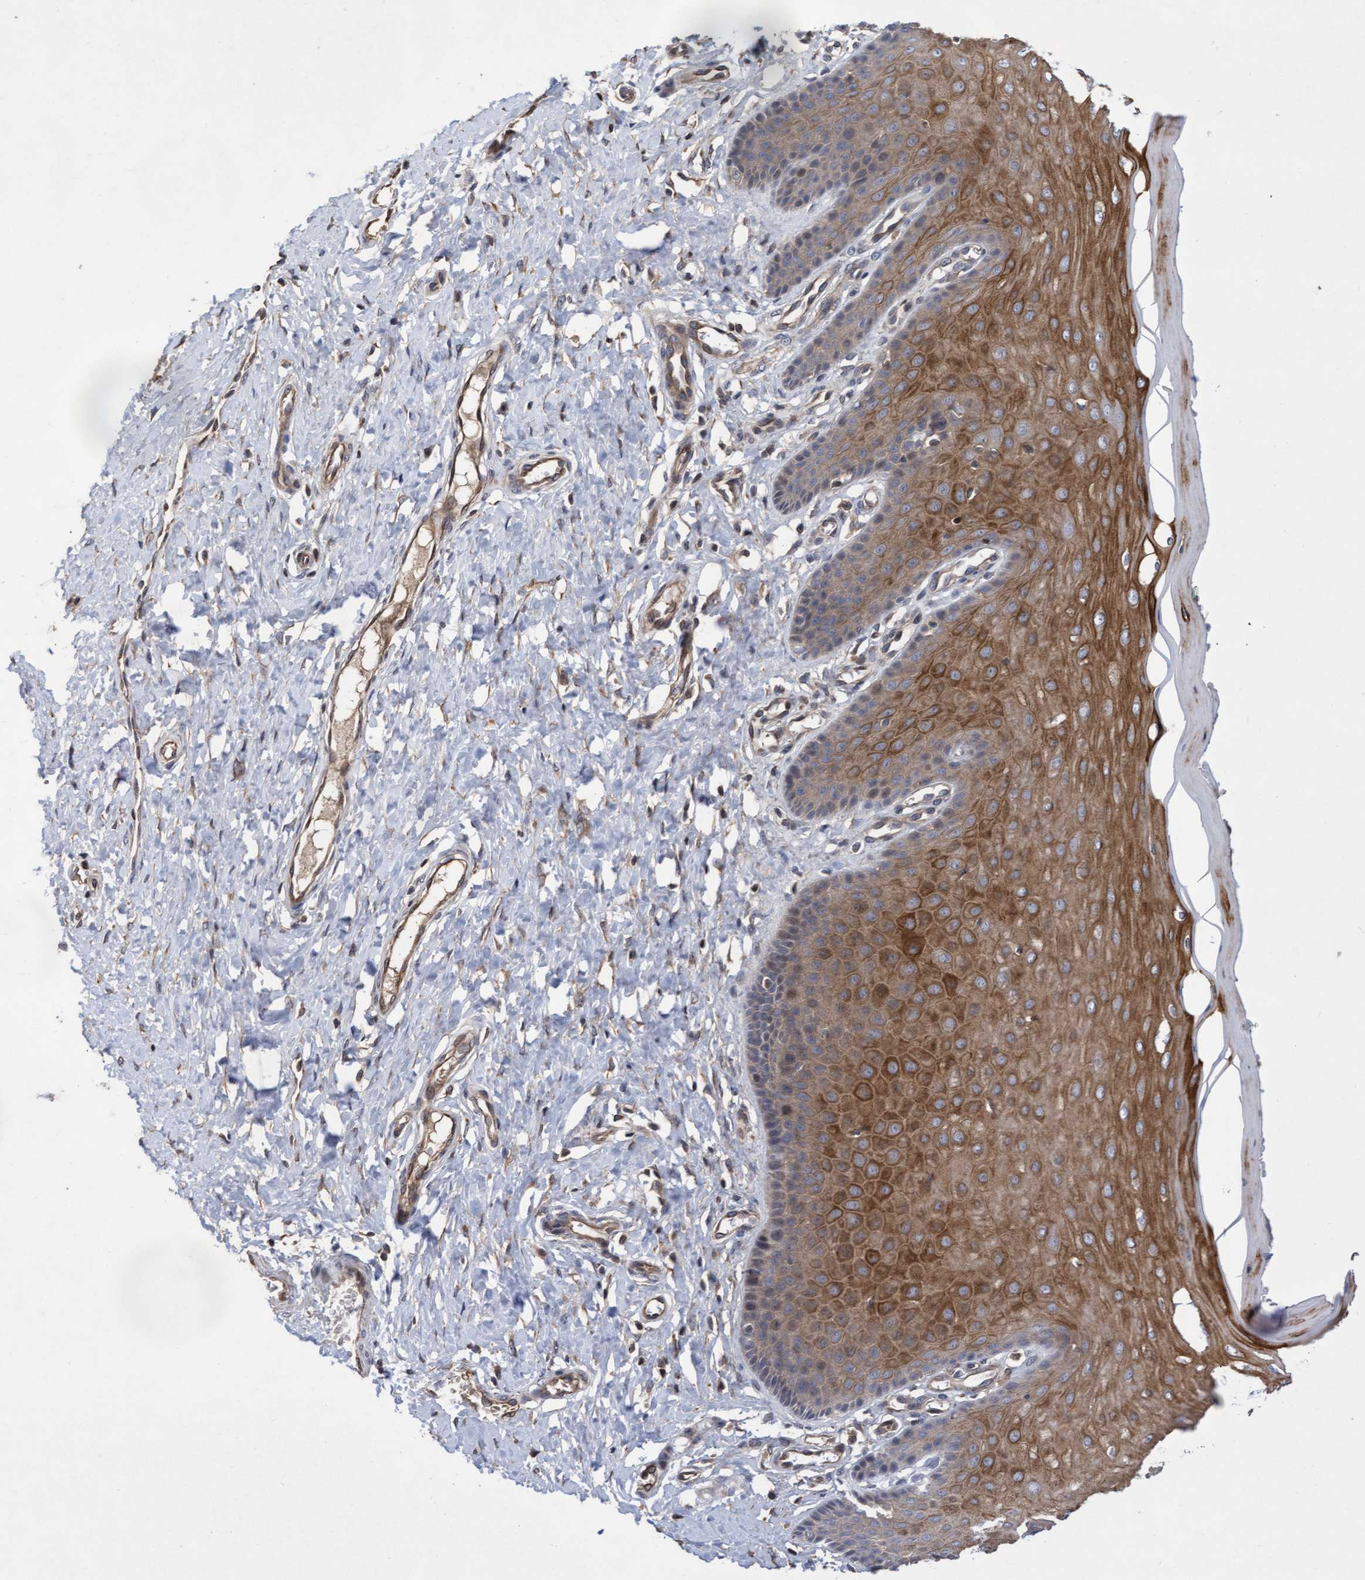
{"staining": {"intensity": "moderate", "quantity": ">75%", "location": "cytoplasmic/membranous"}, "tissue": "cervix", "cell_type": "Glandular cells", "image_type": "normal", "snomed": [{"axis": "morphology", "description": "Normal tissue, NOS"}, {"axis": "topography", "description": "Cervix"}], "caption": "The photomicrograph demonstrates staining of benign cervix, revealing moderate cytoplasmic/membranous protein expression (brown color) within glandular cells. Nuclei are stained in blue.", "gene": "COBL", "patient": {"sex": "female", "age": 55}}